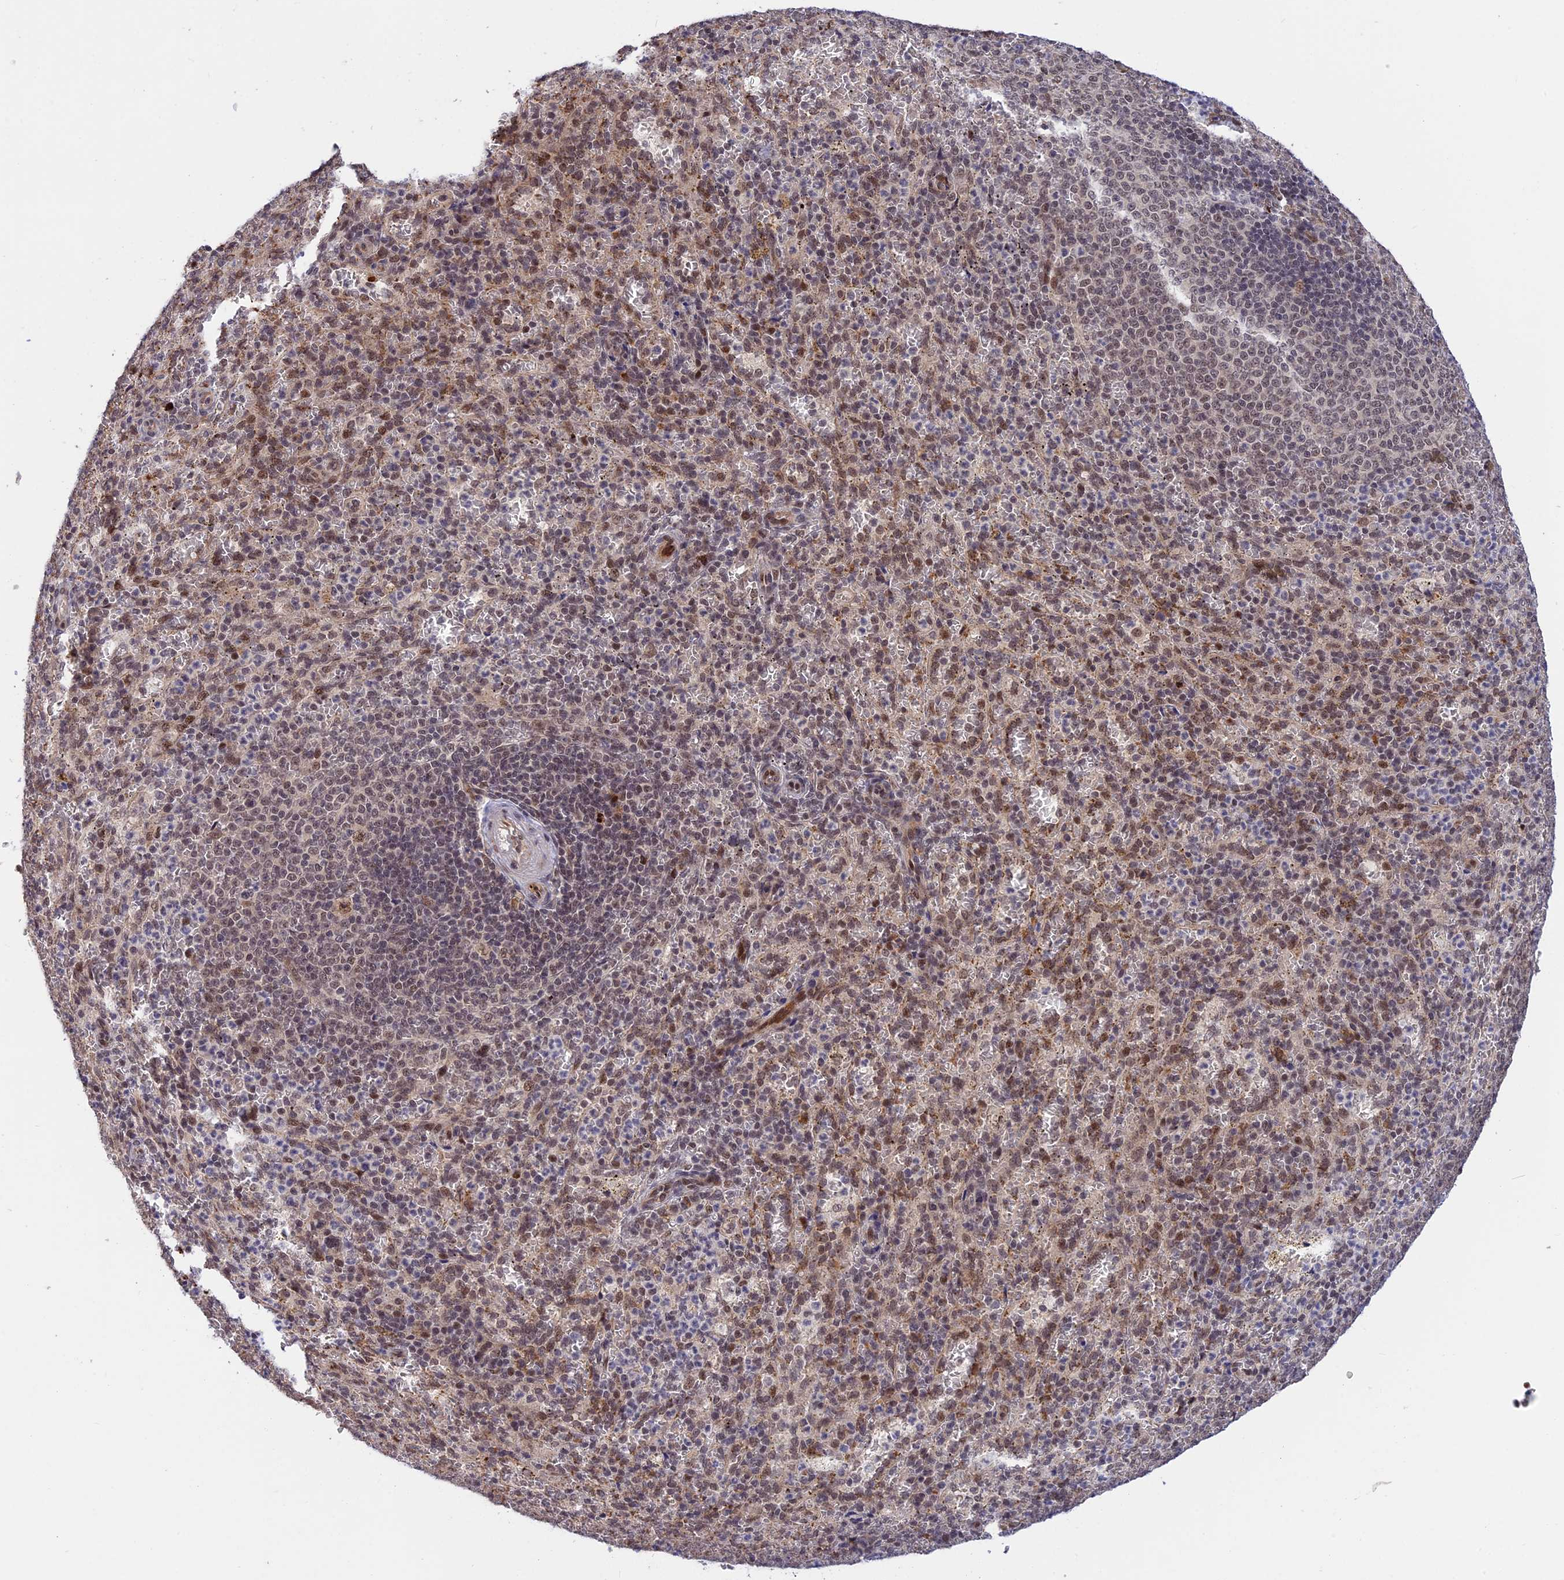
{"staining": {"intensity": "moderate", "quantity": "<25%", "location": "nuclear"}, "tissue": "spleen", "cell_type": "Cells in red pulp", "image_type": "normal", "snomed": [{"axis": "morphology", "description": "Normal tissue, NOS"}, {"axis": "topography", "description": "Spleen"}], "caption": "There is low levels of moderate nuclear expression in cells in red pulp of benign spleen, as demonstrated by immunohistochemical staining (brown color).", "gene": "POLR2C", "patient": {"sex": "female", "age": 21}}